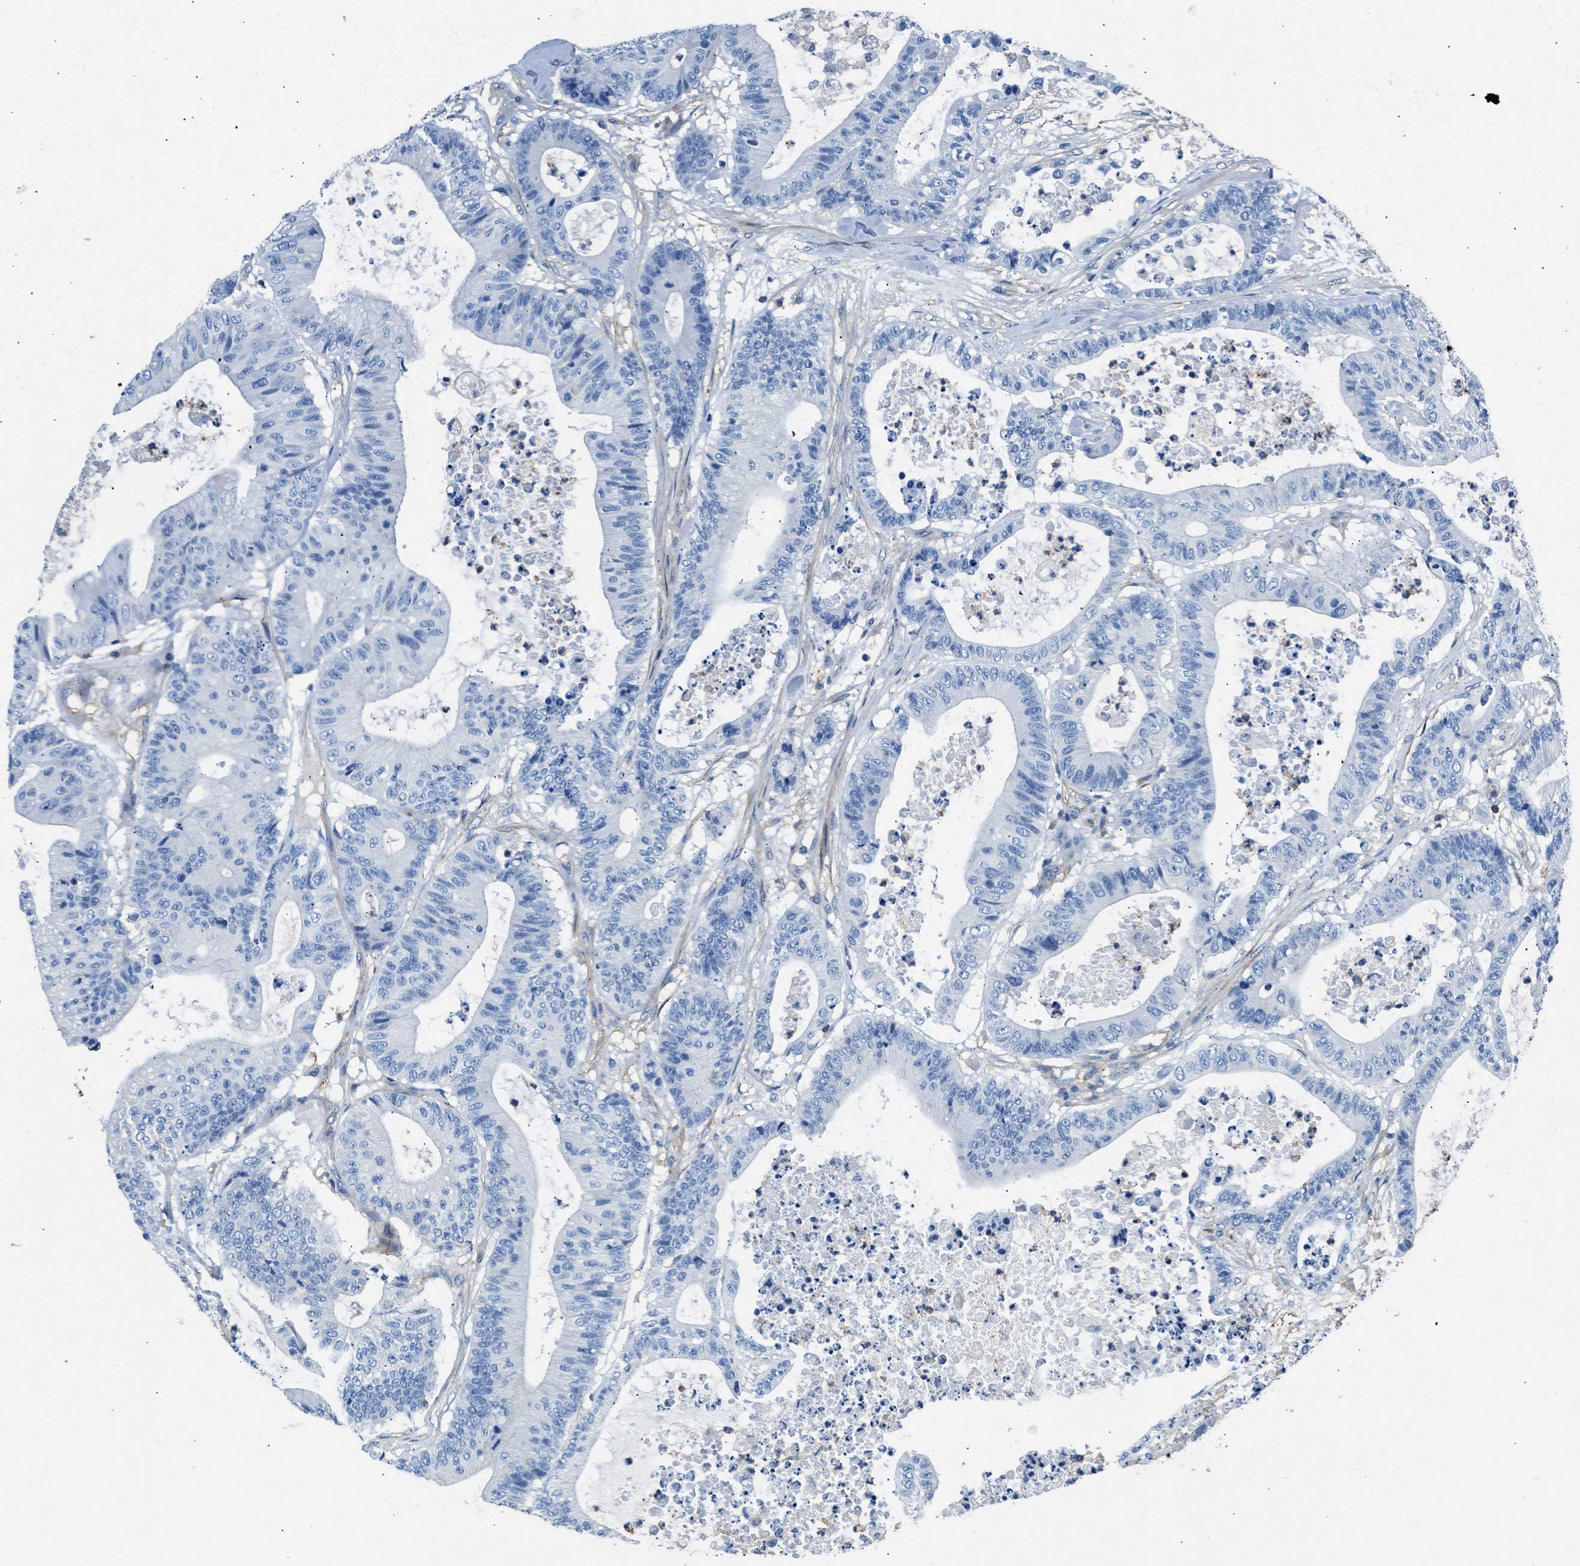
{"staining": {"intensity": "negative", "quantity": "none", "location": "none"}, "tissue": "colorectal cancer", "cell_type": "Tumor cells", "image_type": "cancer", "snomed": [{"axis": "morphology", "description": "Adenocarcinoma, NOS"}, {"axis": "topography", "description": "Colon"}], "caption": "DAB (3,3'-diaminobenzidine) immunohistochemical staining of adenocarcinoma (colorectal) demonstrates no significant expression in tumor cells.", "gene": "KCNQ4", "patient": {"sex": "female", "age": 84}}